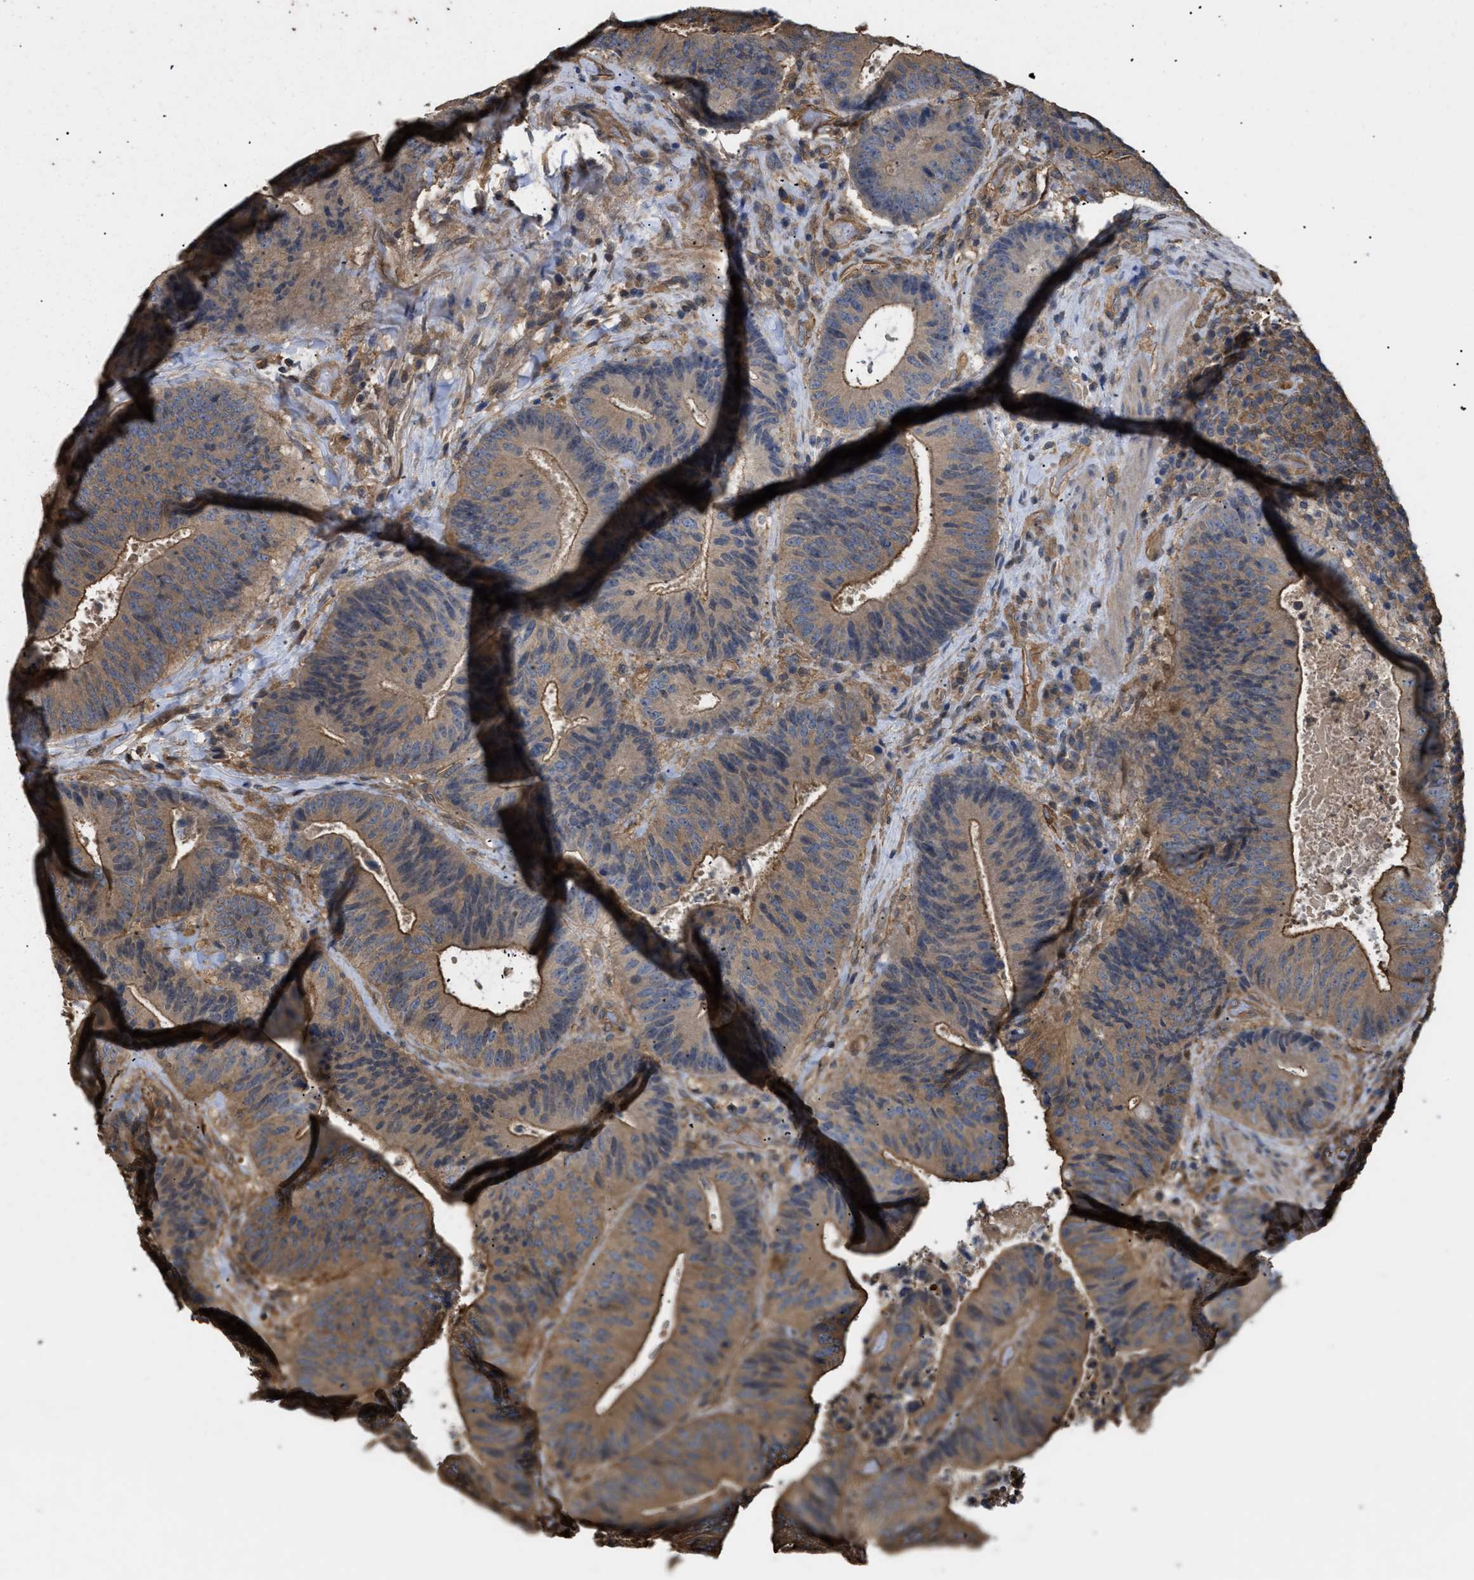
{"staining": {"intensity": "moderate", "quantity": ">75%", "location": "cytoplasmic/membranous"}, "tissue": "colorectal cancer", "cell_type": "Tumor cells", "image_type": "cancer", "snomed": [{"axis": "morphology", "description": "Adenocarcinoma, NOS"}, {"axis": "topography", "description": "Rectum"}], "caption": "A photomicrograph of colorectal cancer (adenocarcinoma) stained for a protein shows moderate cytoplasmic/membranous brown staining in tumor cells.", "gene": "CALM1", "patient": {"sex": "male", "age": 72}}